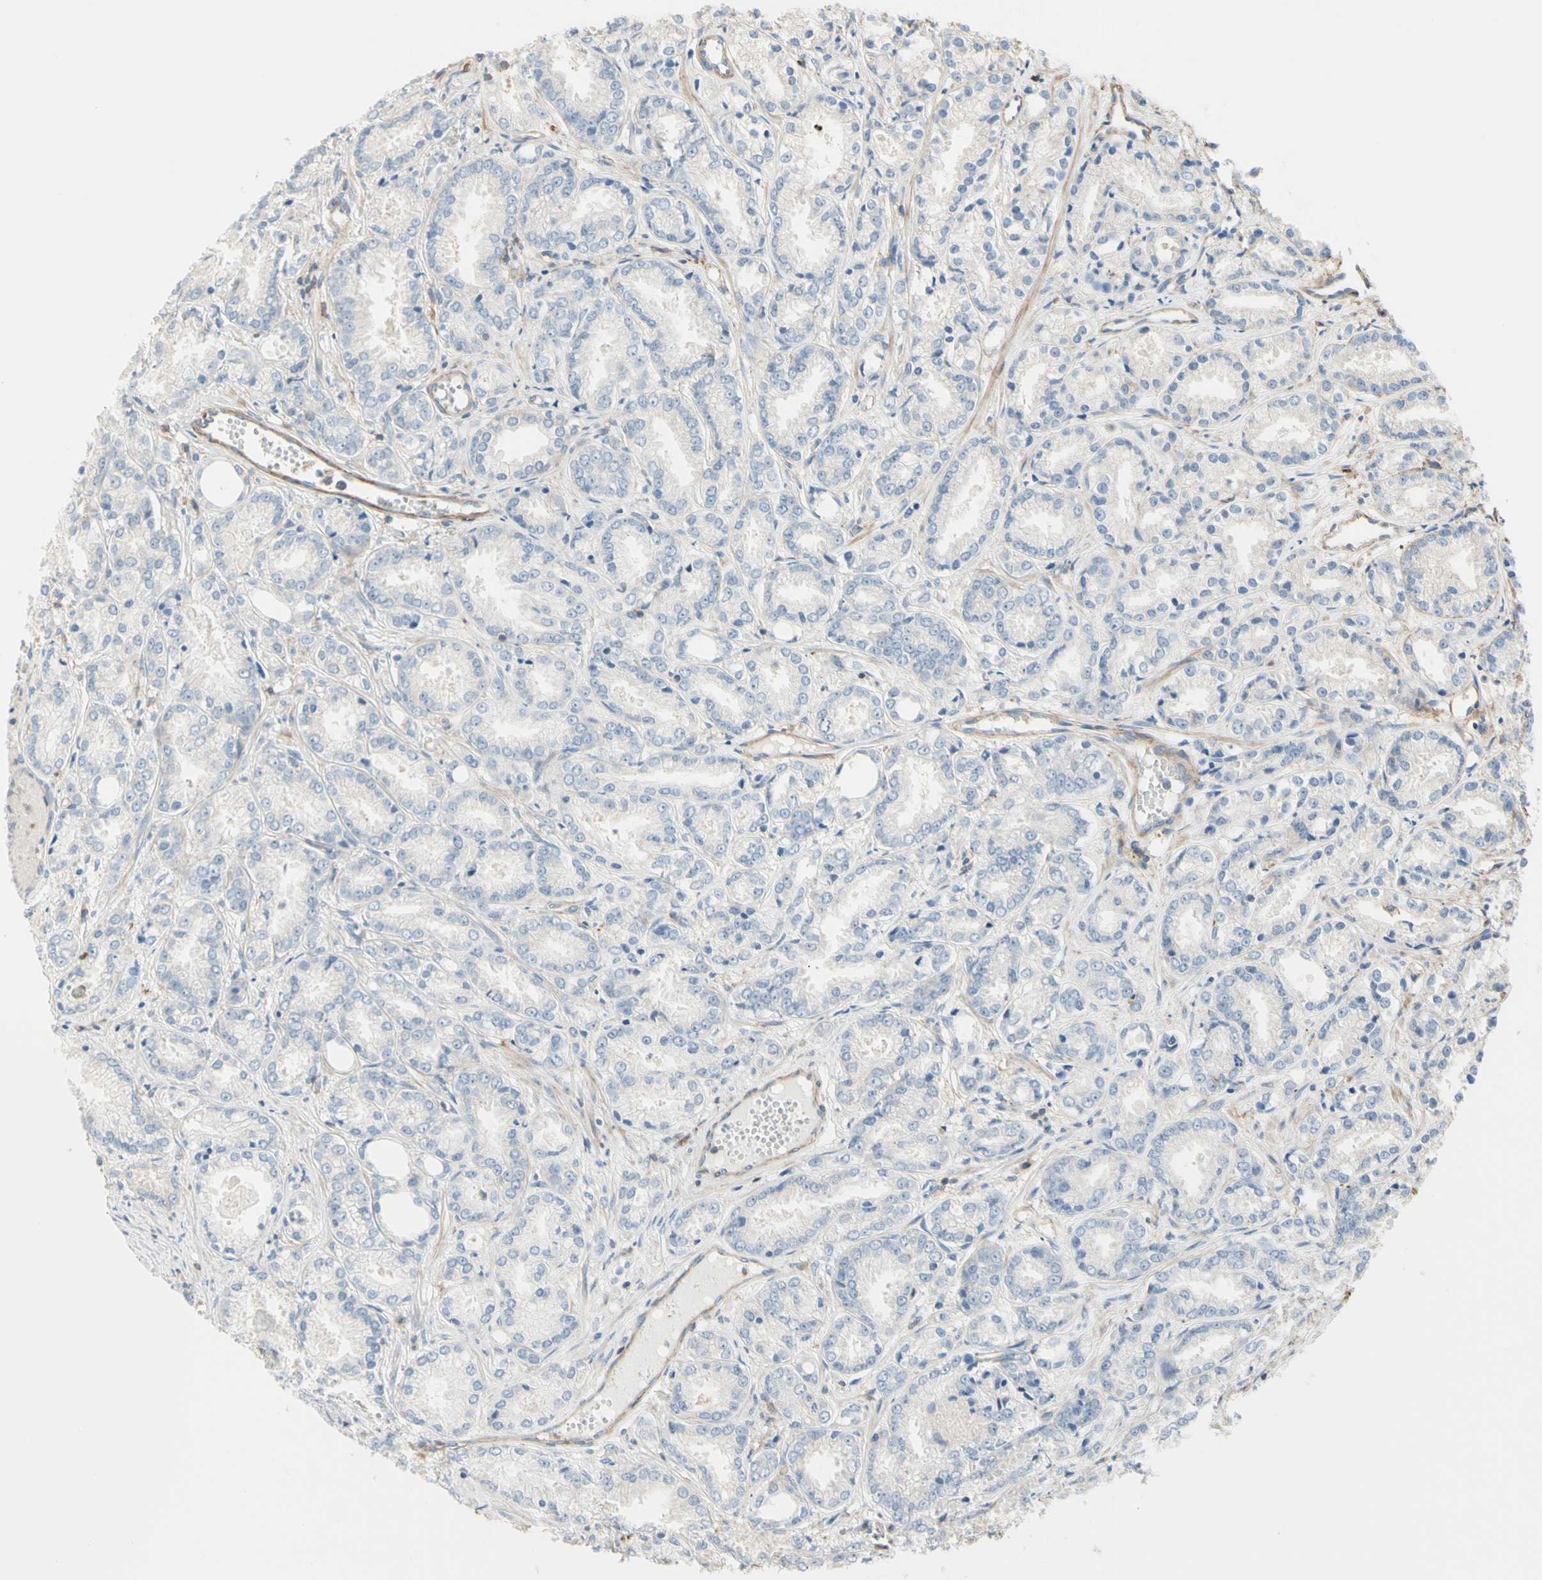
{"staining": {"intensity": "negative", "quantity": "none", "location": "none"}, "tissue": "prostate cancer", "cell_type": "Tumor cells", "image_type": "cancer", "snomed": [{"axis": "morphology", "description": "Adenocarcinoma, Low grade"}, {"axis": "topography", "description": "Prostate"}], "caption": "Immunohistochemistry image of neoplastic tissue: human prostate cancer (low-grade adenocarcinoma) stained with DAB (3,3'-diaminobenzidine) demonstrates no significant protein positivity in tumor cells. The staining was performed using DAB (3,3'-diaminobenzidine) to visualize the protein expression in brown, while the nuclei were stained in blue with hematoxylin (Magnification: 20x).", "gene": "SEMA4C", "patient": {"sex": "male", "age": 72}}